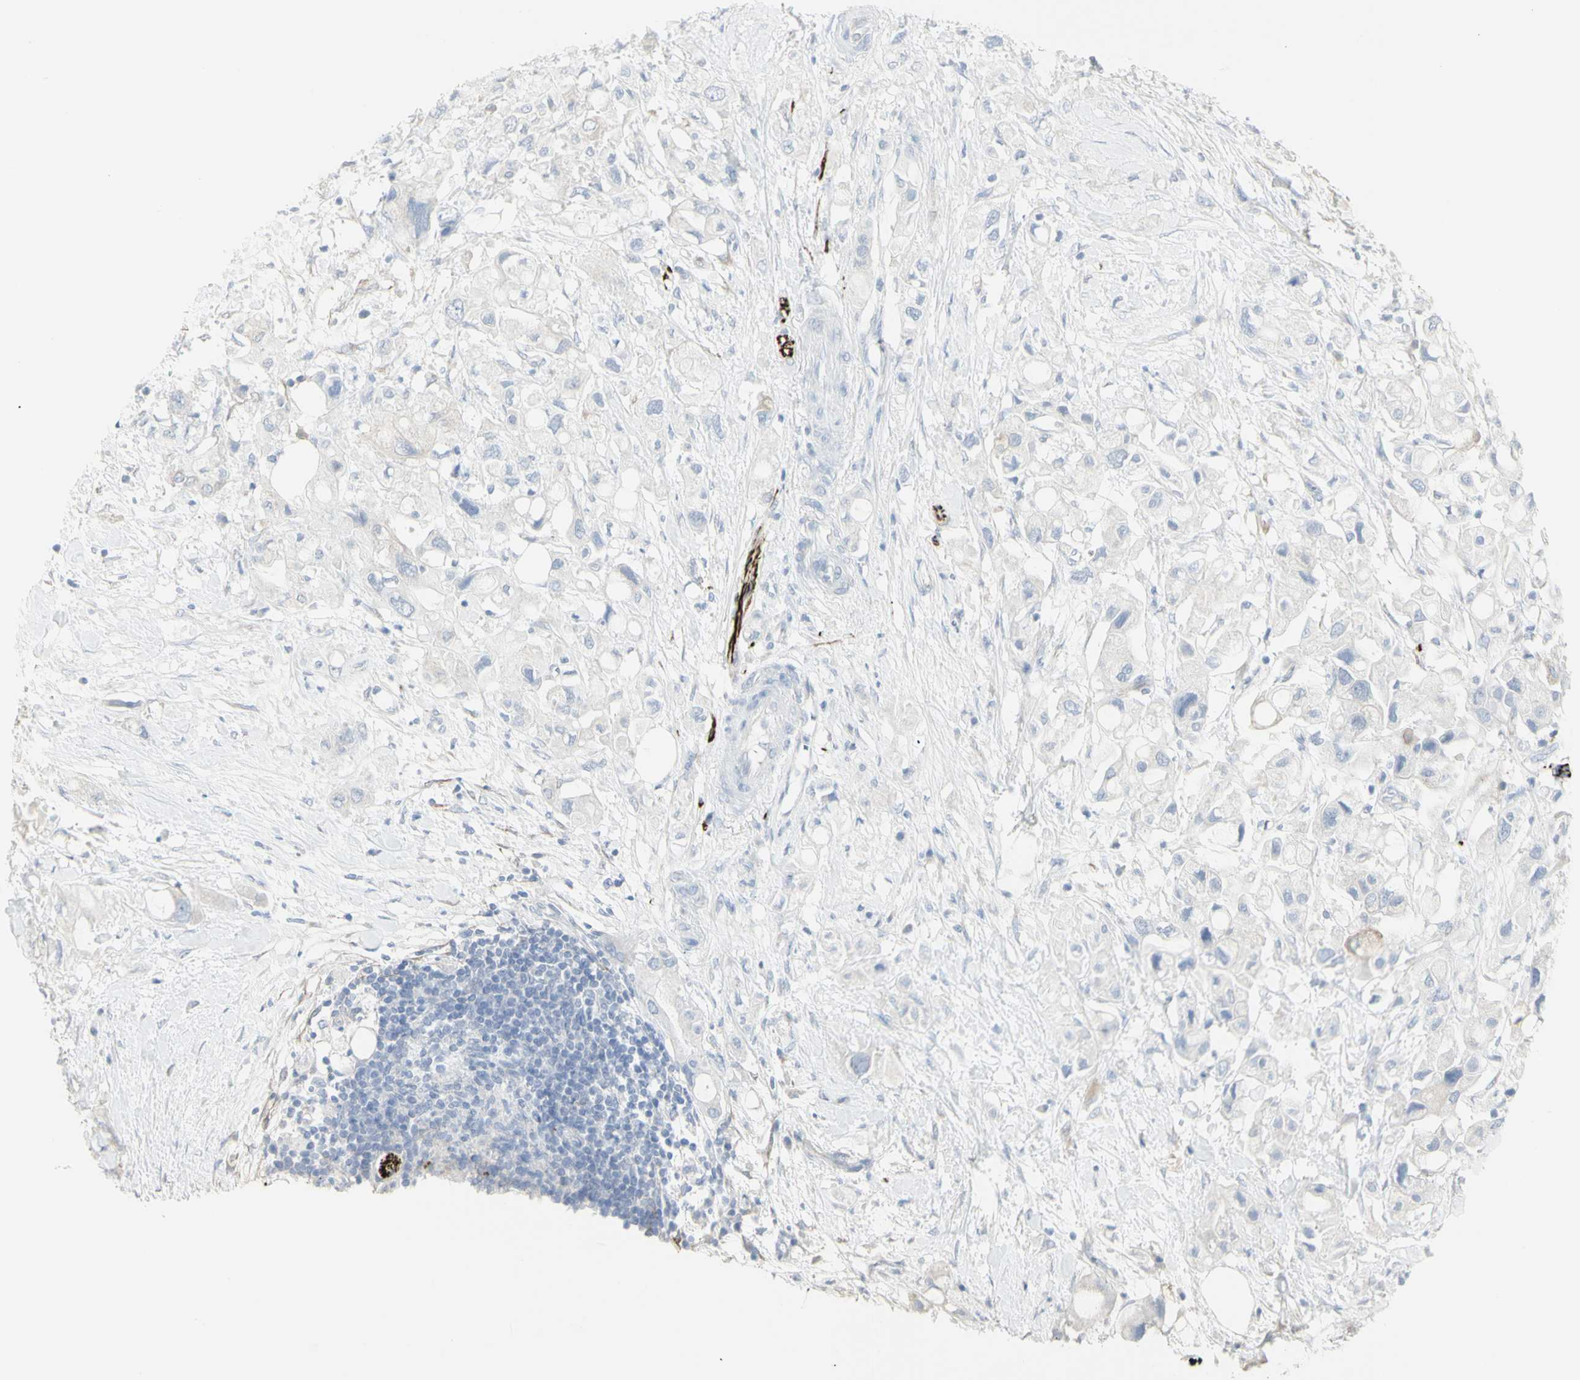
{"staining": {"intensity": "weak", "quantity": "<25%", "location": "cytoplasmic/membranous"}, "tissue": "pancreatic cancer", "cell_type": "Tumor cells", "image_type": "cancer", "snomed": [{"axis": "morphology", "description": "Adenocarcinoma, NOS"}, {"axis": "topography", "description": "Pancreas"}], "caption": "IHC of pancreatic adenocarcinoma exhibits no staining in tumor cells.", "gene": "ENSG00000198211", "patient": {"sex": "female", "age": 56}}